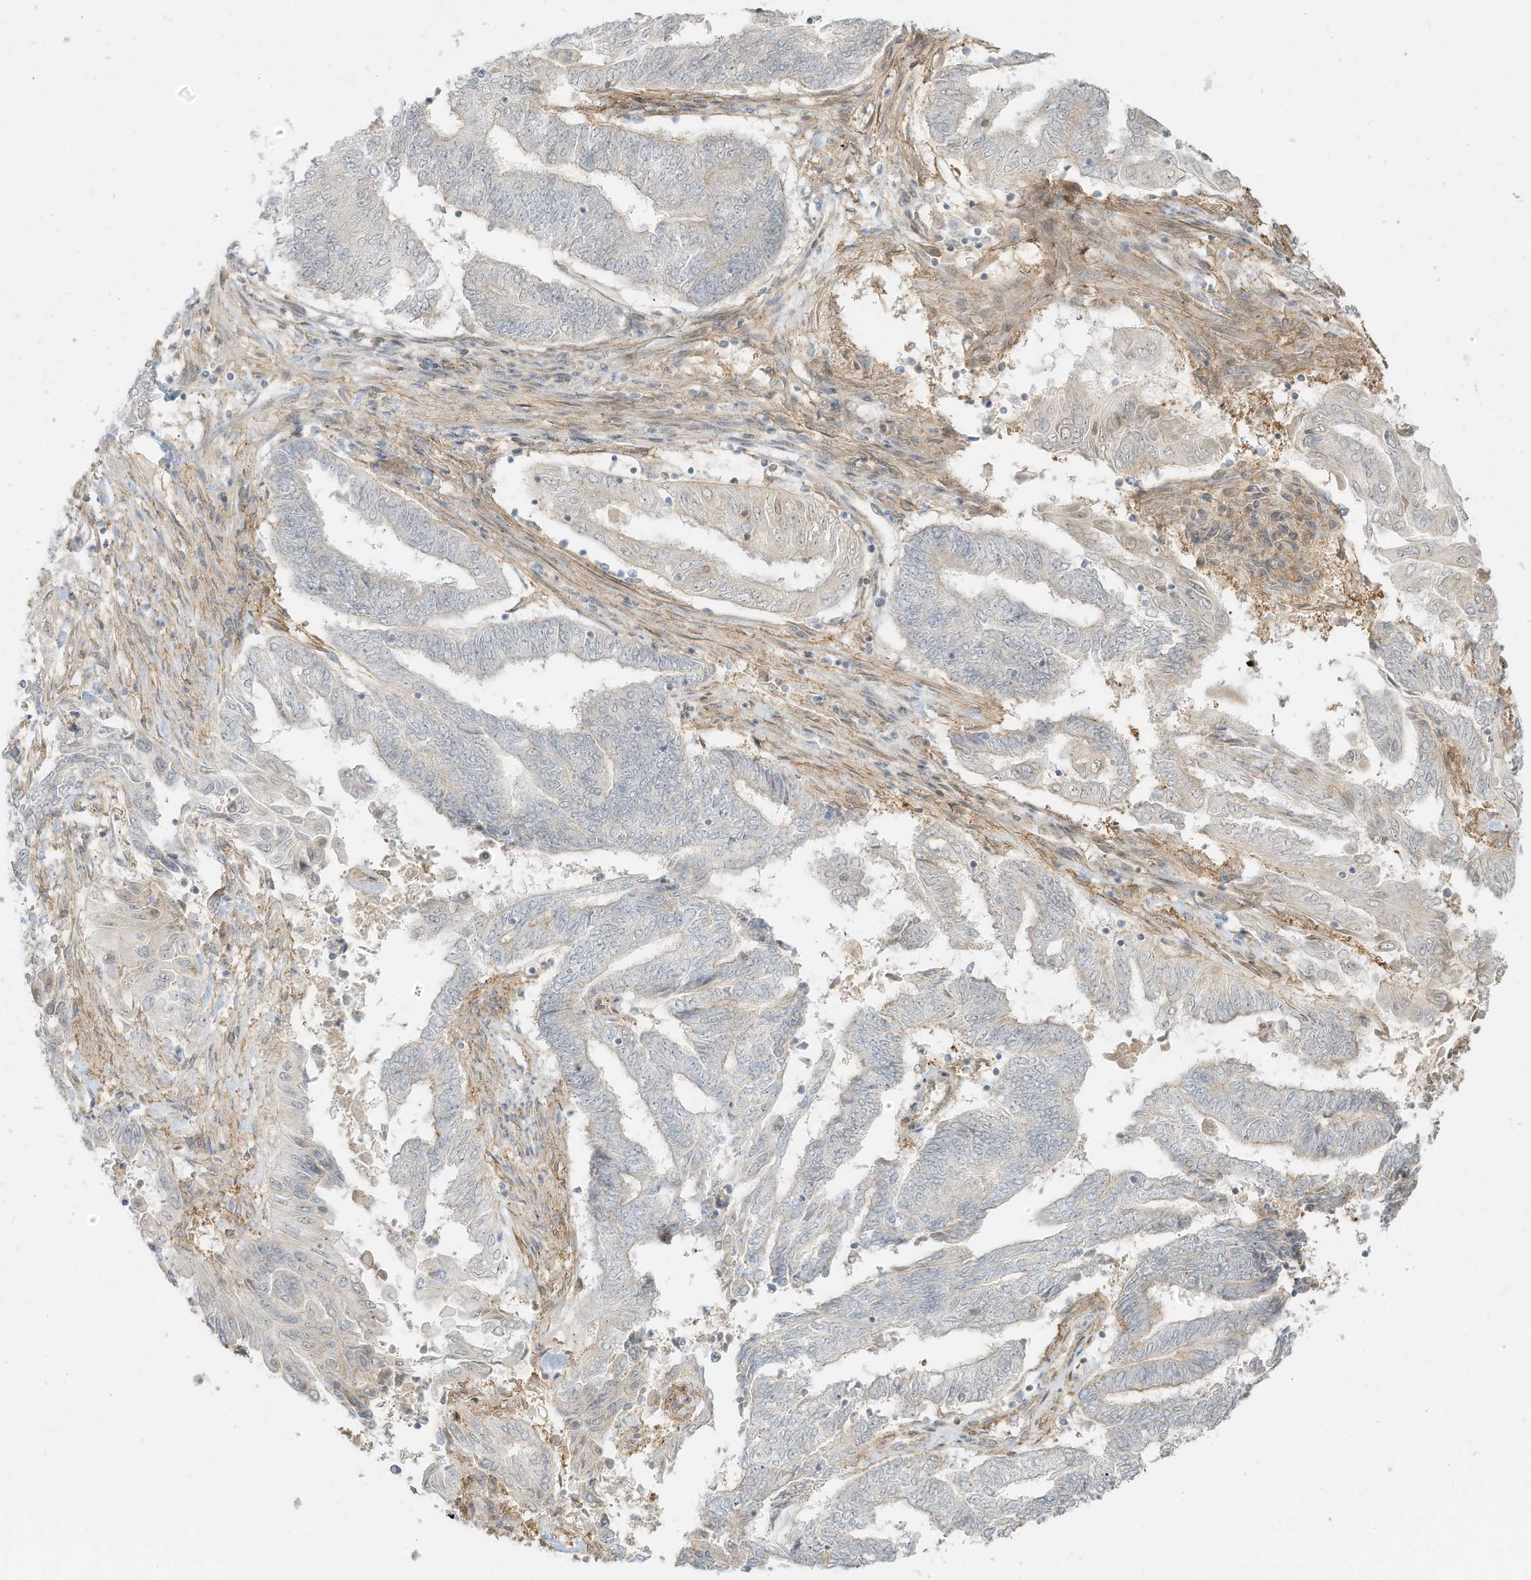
{"staining": {"intensity": "negative", "quantity": "none", "location": "none"}, "tissue": "endometrial cancer", "cell_type": "Tumor cells", "image_type": "cancer", "snomed": [{"axis": "morphology", "description": "Adenocarcinoma, NOS"}, {"axis": "topography", "description": "Uterus"}, {"axis": "topography", "description": "Endometrium"}], "caption": "The image reveals no staining of tumor cells in endometrial cancer (adenocarcinoma). (IHC, brightfield microscopy, high magnification).", "gene": "OFD1", "patient": {"sex": "female", "age": 70}}